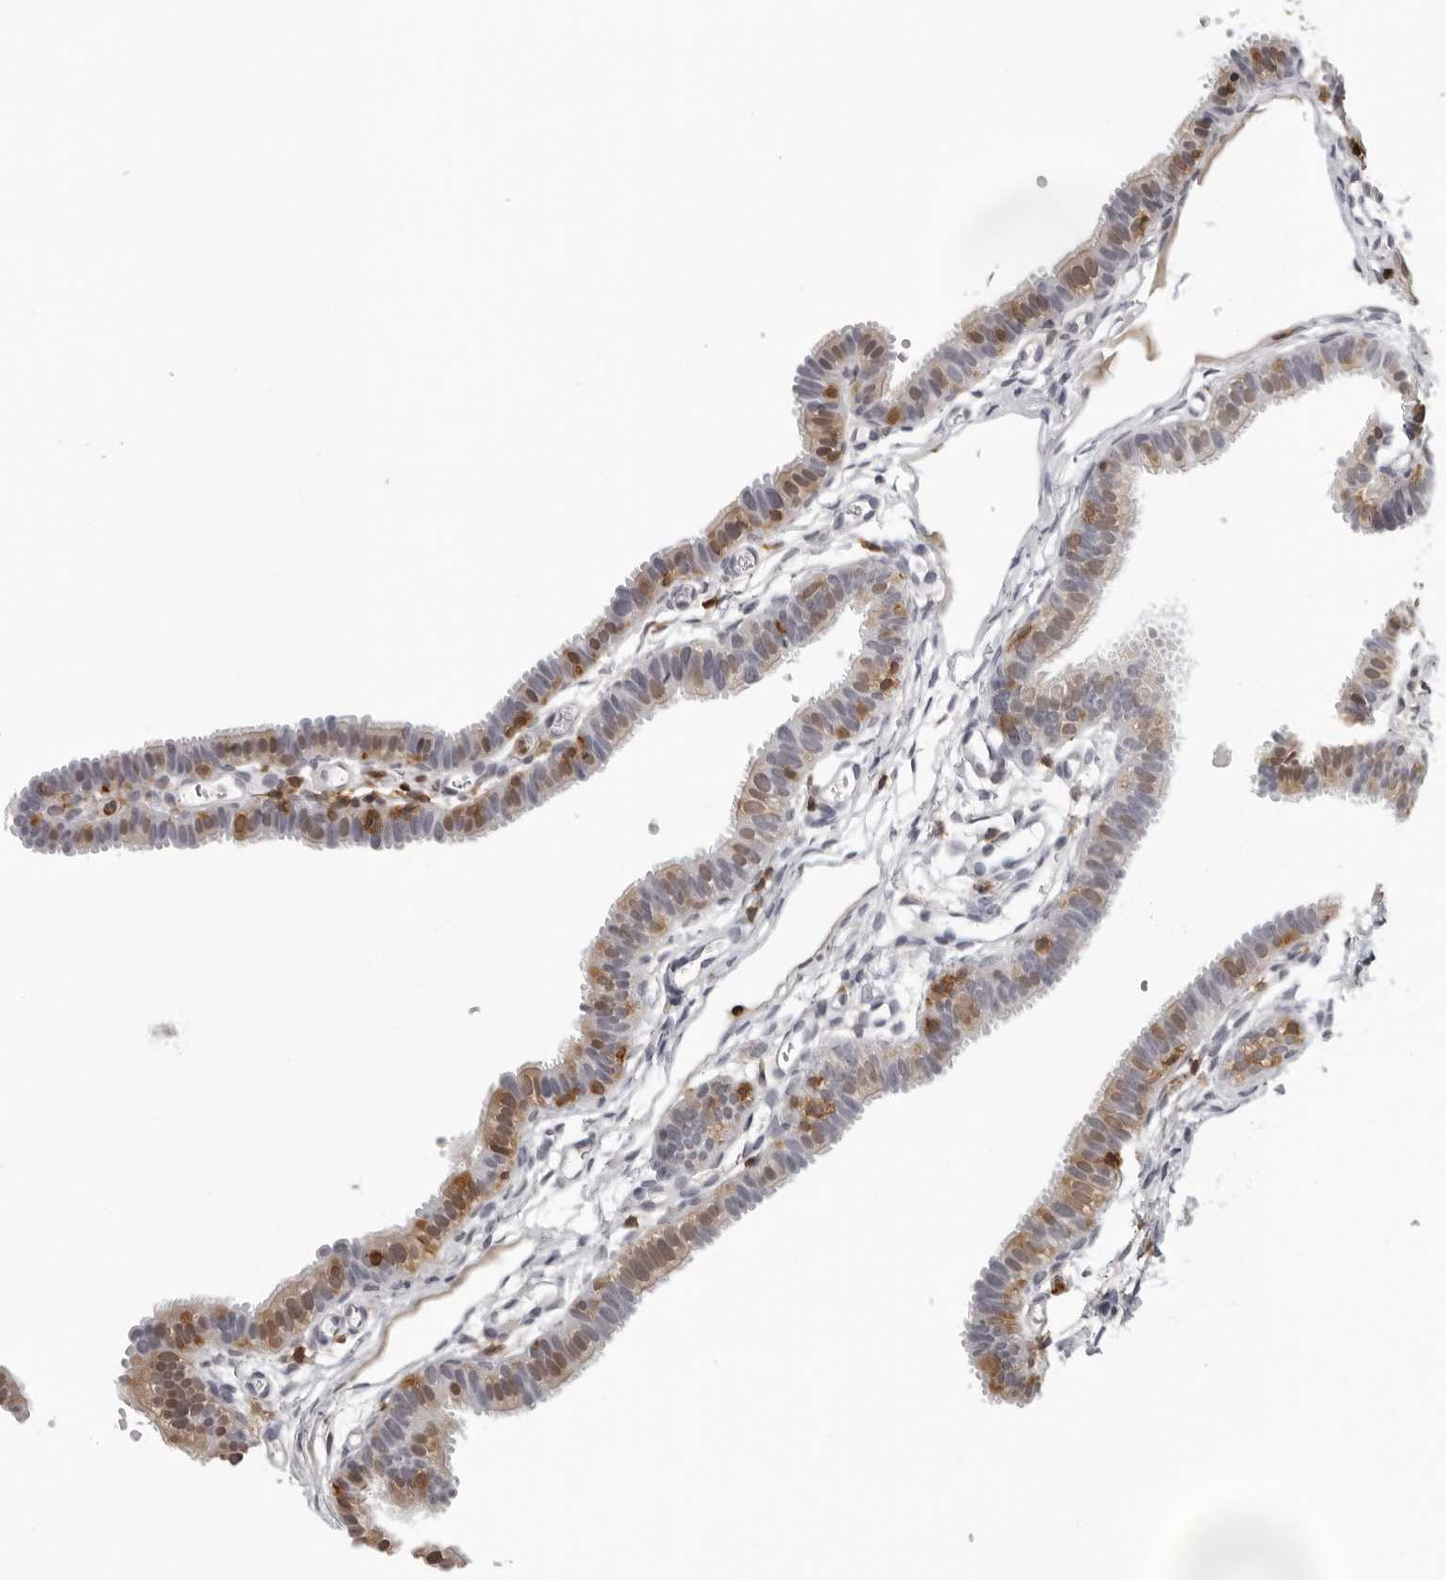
{"staining": {"intensity": "moderate", "quantity": "<25%", "location": "cytoplasmic/membranous,nuclear"}, "tissue": "fallopian tube", "cell_type": "Glandular cells", "image_type": "normal", "snomed": [{"axis": "morphology", "description": "Normal tissue, NOS"}, {"axis": "topography", "description": "Fallopian tube"}, {"axis": "topography", "description": "Placenta"}], "caption": "Glandular cells reveal low levels of moderate cytoplasmic/membranous,nuclear staining in approximately <25% of cells in unremarkable human fallopian tube. The staining was performed using DAB (3,3'-diaminobenzidine) to visualize the protein expression in brown, while the nuclei were stained in blue with hematoxylin (Magnification: 20x).", "gene": "HSPH1", "patient": {"sex": "female", "age": 34}}